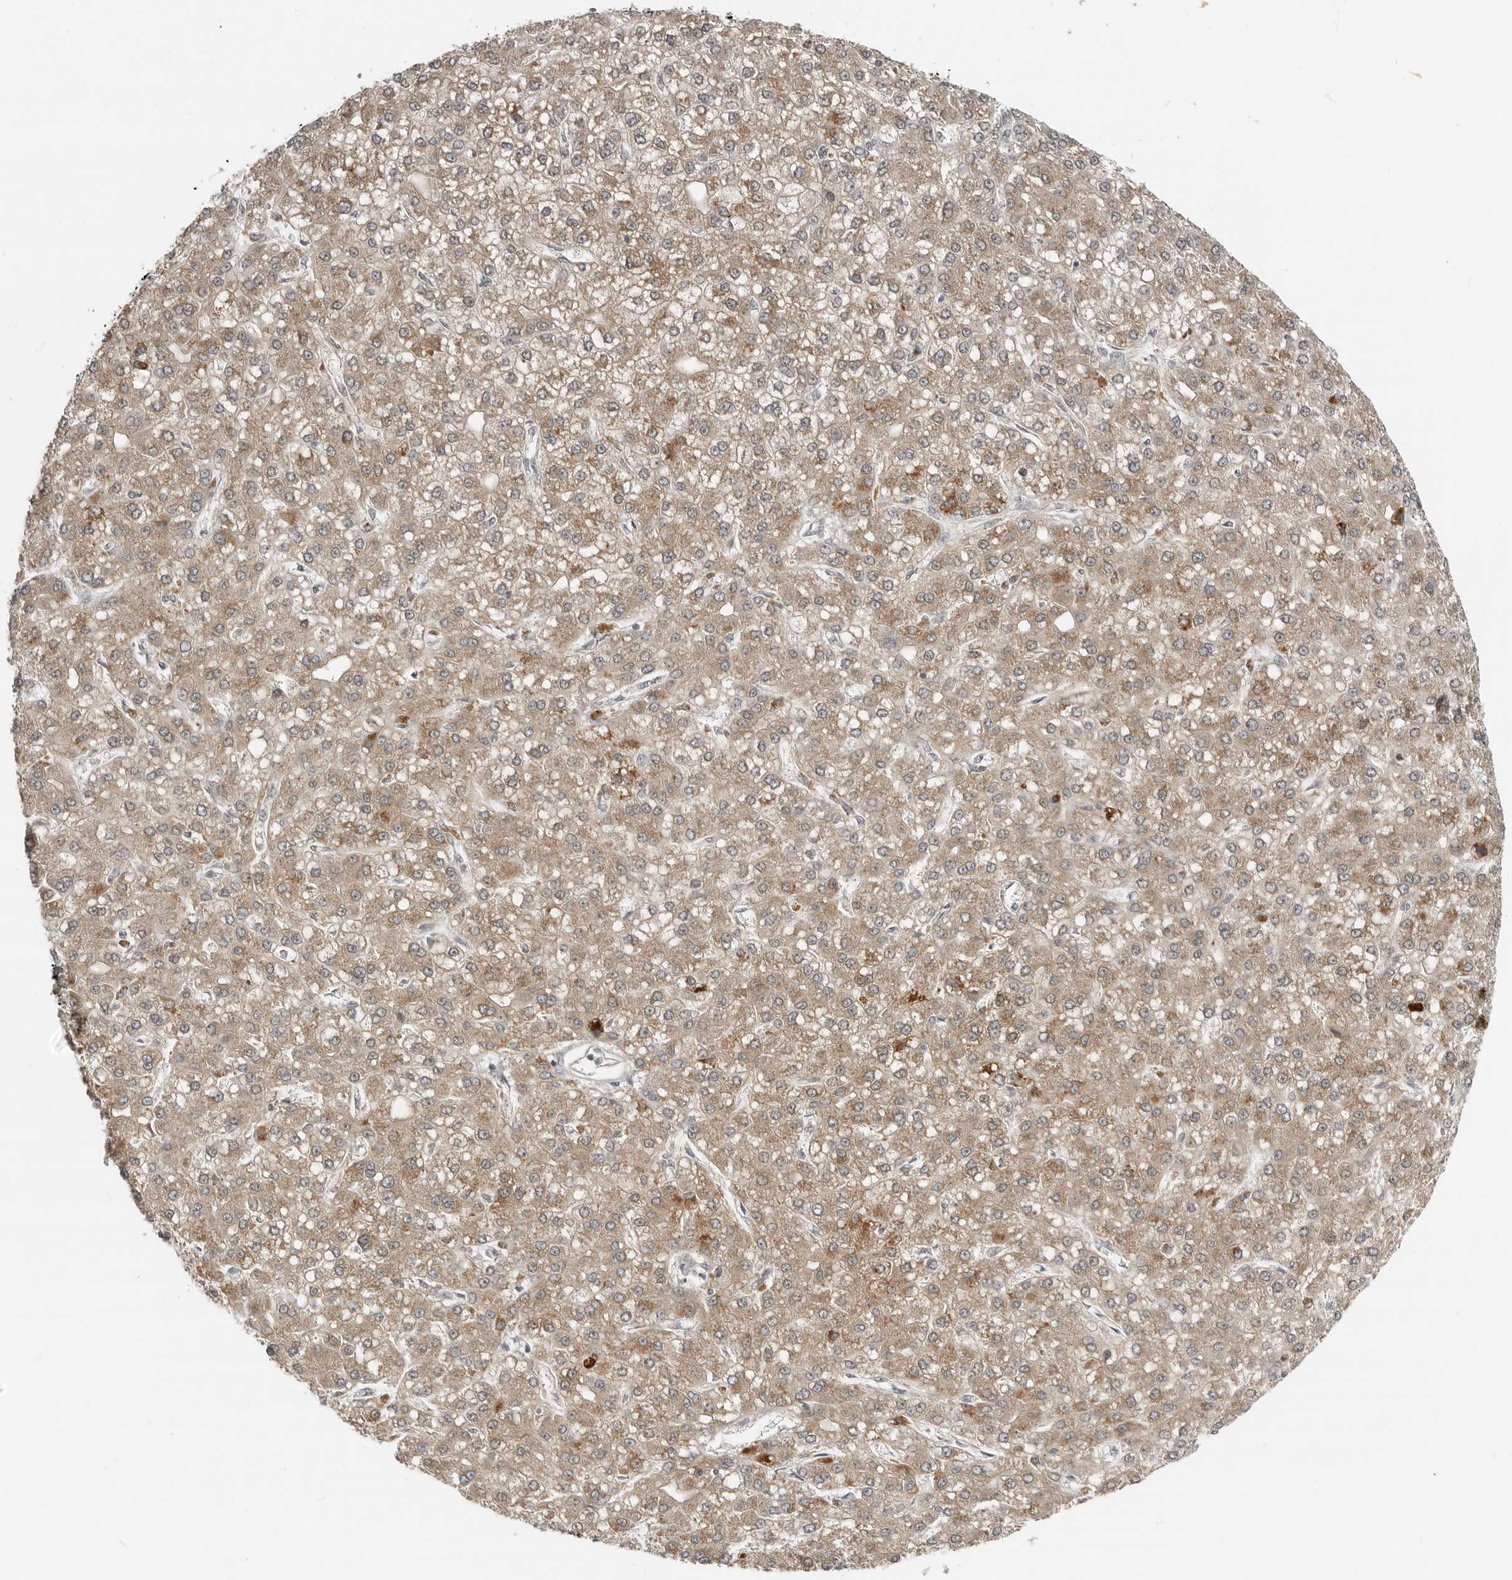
{"staining": {"intensity": "moderate", "quantity": ">75%", "location": "cytoplasmic/membranous"}, "tissue": "liver cancer", "cell_type": "Tumor cells", "image_type": "cancer", "snomed": [{"axis": "morphology", "description": "Carcinoma, Hepatocellular, NOS"}, {"axis": "topography", "description": "Liver"}], "caption": "Immunohistochemistry histopathology image of neoplastic tissue: liver cancer stained using immunohistochemistry displays medium levels of moderate protein expression localized specifically in the cytoplasmic/membranous of tumor cells, appearing as a cytoplasmic/membranous brown color.", "gene": "FCRLB", "patient": {"sex": "male", "age": 67}}